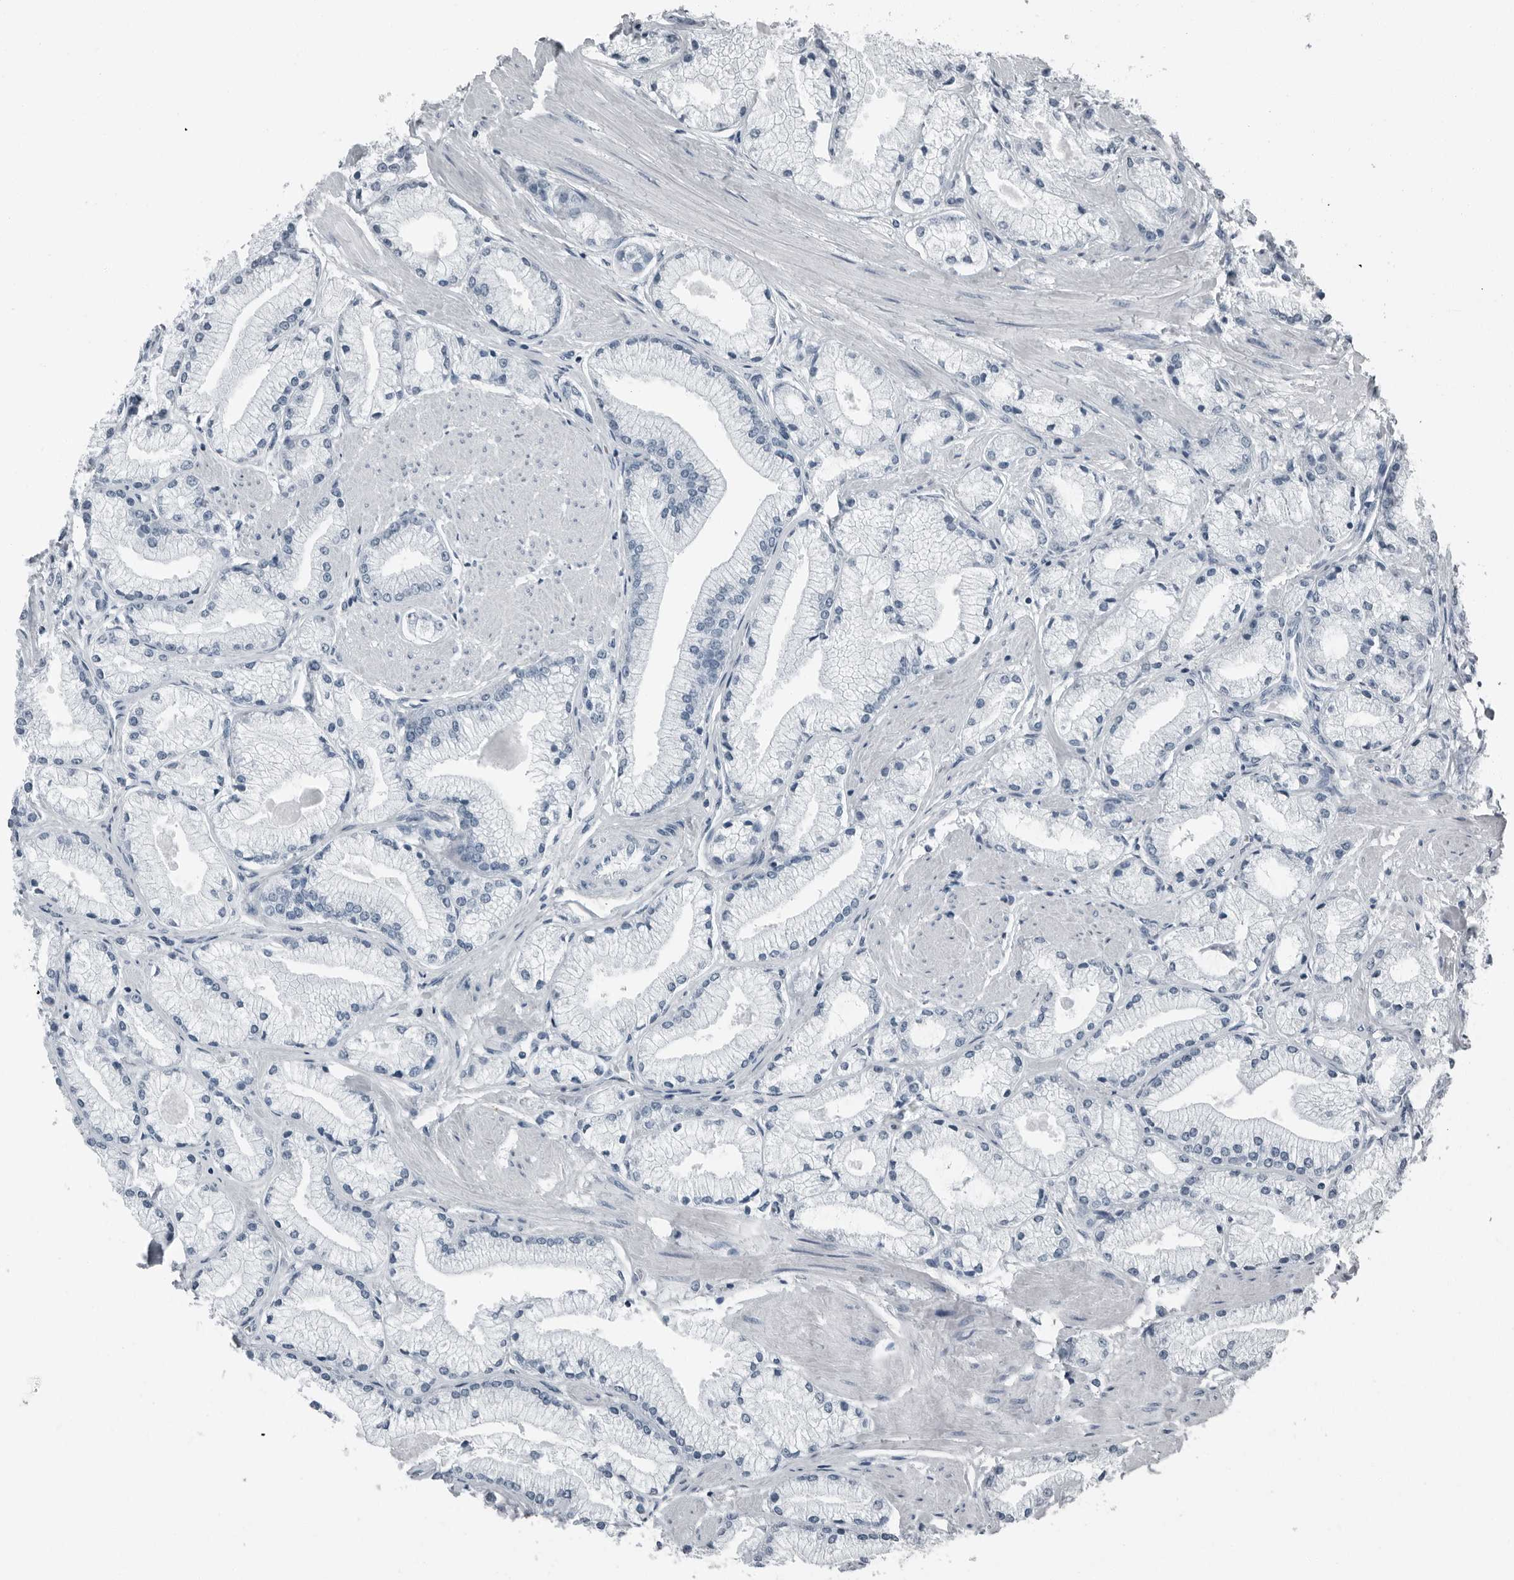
{"staining": {"intensity": "negative", "quantity": "none", "location": "none"}, "tissue": "prostate cancer", "cell_type": "Tumor cells", "image_type": "cancer", "snomed": [{"axis": "morphology", "description": "Adenocarcinoma, High grade"}, {"axis": "topography", "description": "Prostate"}], "caption": "Immunohistochemistry of prostate cancer shows no staining in tumor cells. (Immunohistochemistry, brightfield microscopy, high magnification).", "gene": "PRSS1", "patient": {"sex": "male", "age": 50}}